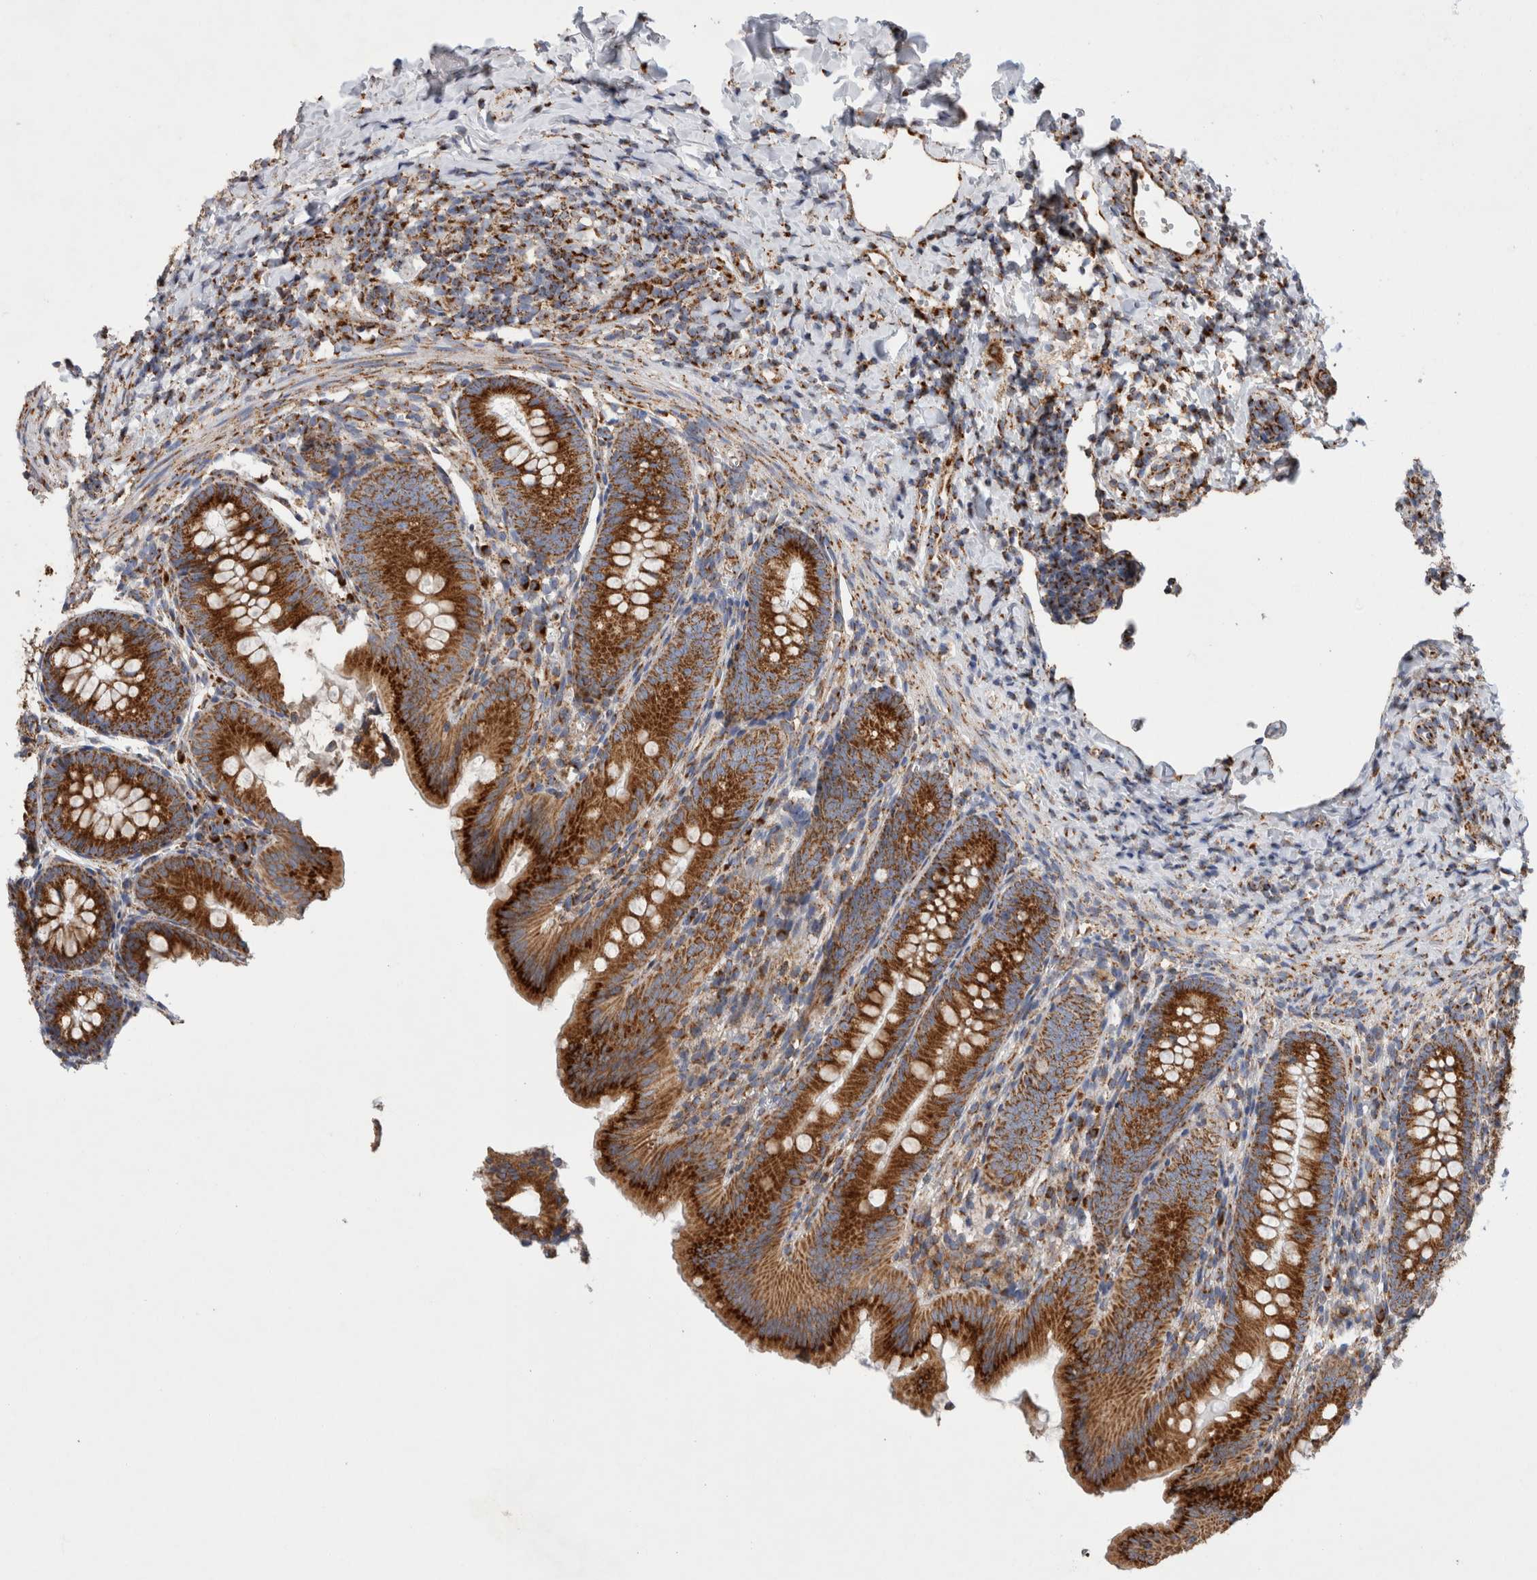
{"staining": {"intensity": "strong", "quantity": ">75%", "location": "cytoplasmic/membranous"}, "tissue": "appendix", "cell_type": "Glandular cells", "image_type": "normal", "snomed": [{"axis": "morphology", "description": "Normal tissue, NOS"}, {"axis": "topography", "description": "Appendix"}], "caption": "A high amount of strong cytoplasmic/membranous staining is present in about >75% of glandular cells in benign appendix. Nuclei are stained in blue.", "gene": "IARS2", "patient": {"sex": "male", "age": 1}}